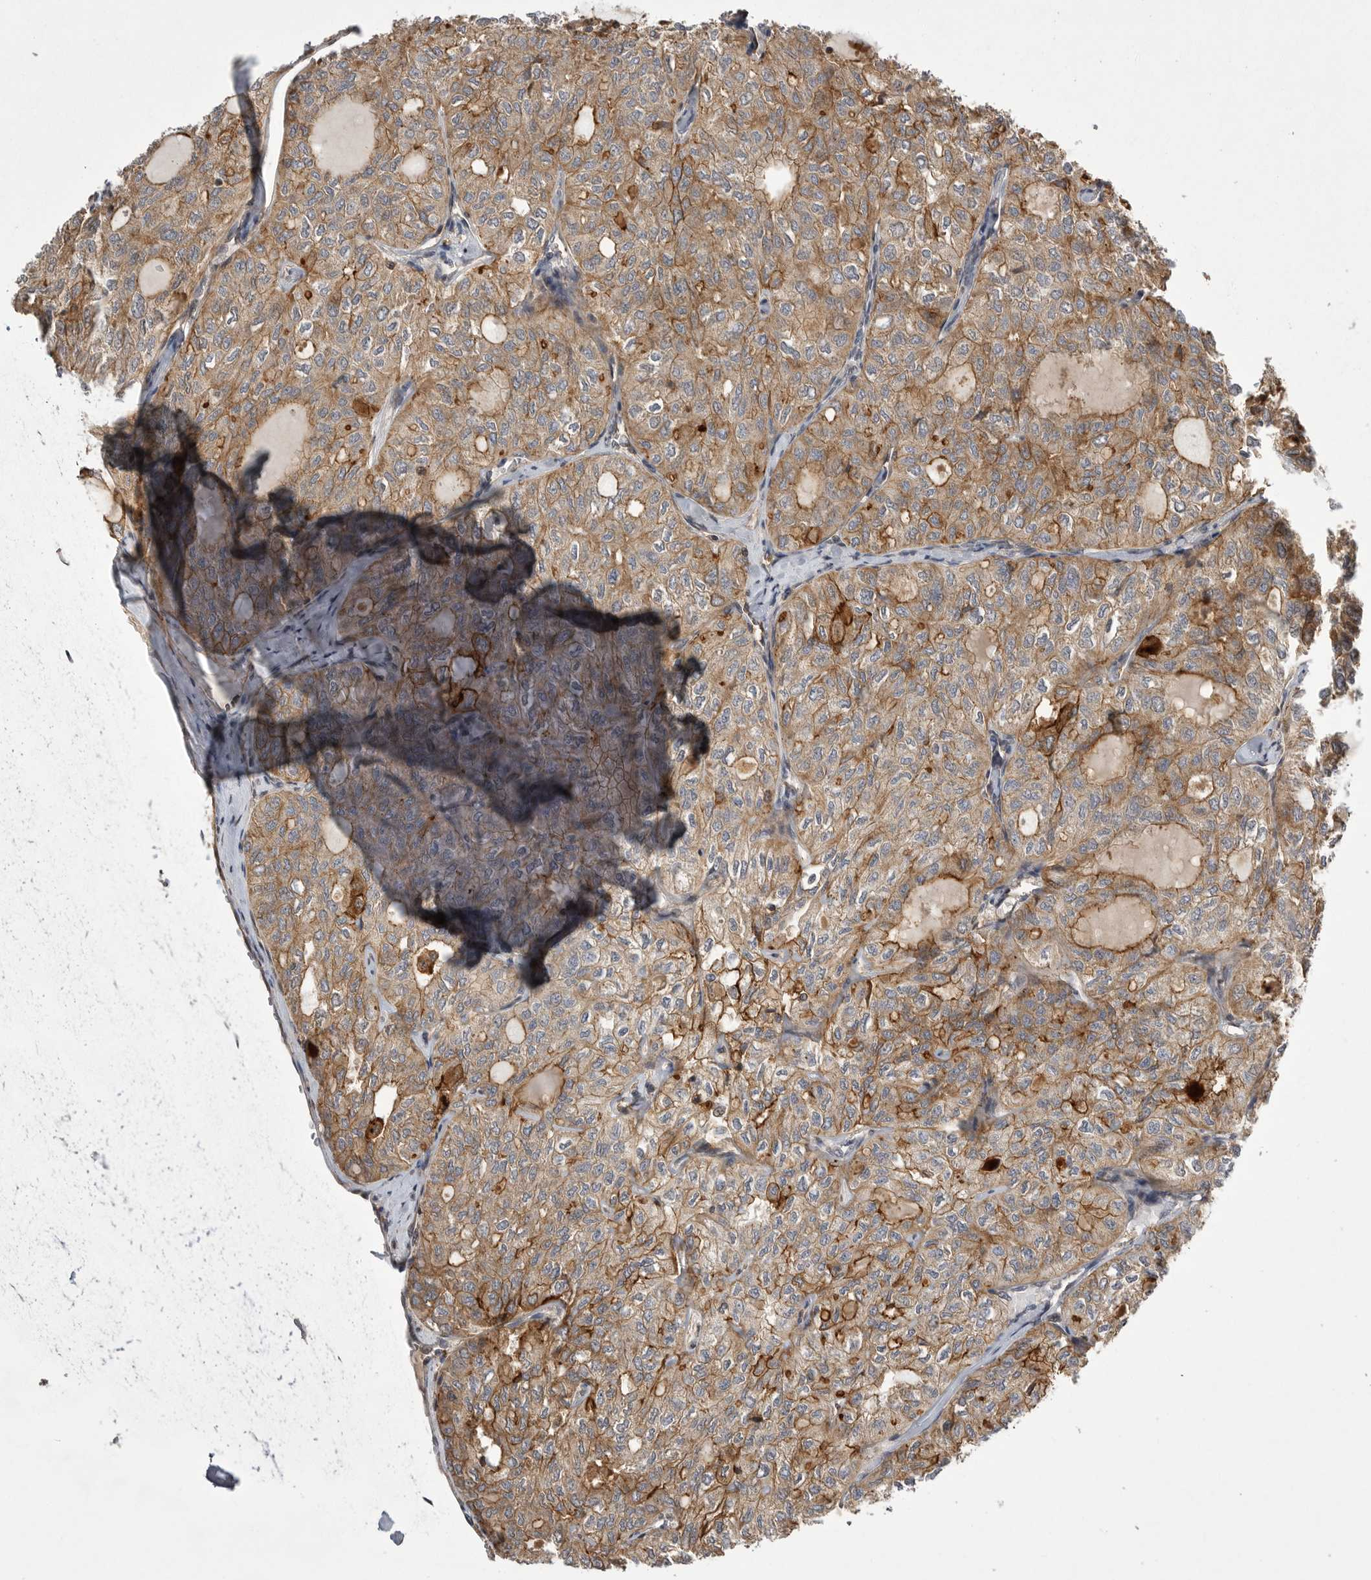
{"staining": {"intensity": "moderate", "quantity": ">75%", "location": "cytoplasmic/membranous"}, "tissue": "thyroid cancer", "cell_type": "Tumor cells", "image_type": "cancer", "snomed": [{"axis": "morphology", "description": "Follicular adenoma carcinoma, NOS"}, {"axis": "topography", "description": "Thyroid gland"}], "caption": "An immunohistochemistry photomicrograph of neoplastic tissue is shown. Protein staining in brown shows moderate cytoplasmic/membranous positivity in thyroid cancer within tumor cells. Nuclei are stained in blue.", "gene": "NECTIN1", "patient": {"sex": "male", "age": 75}}